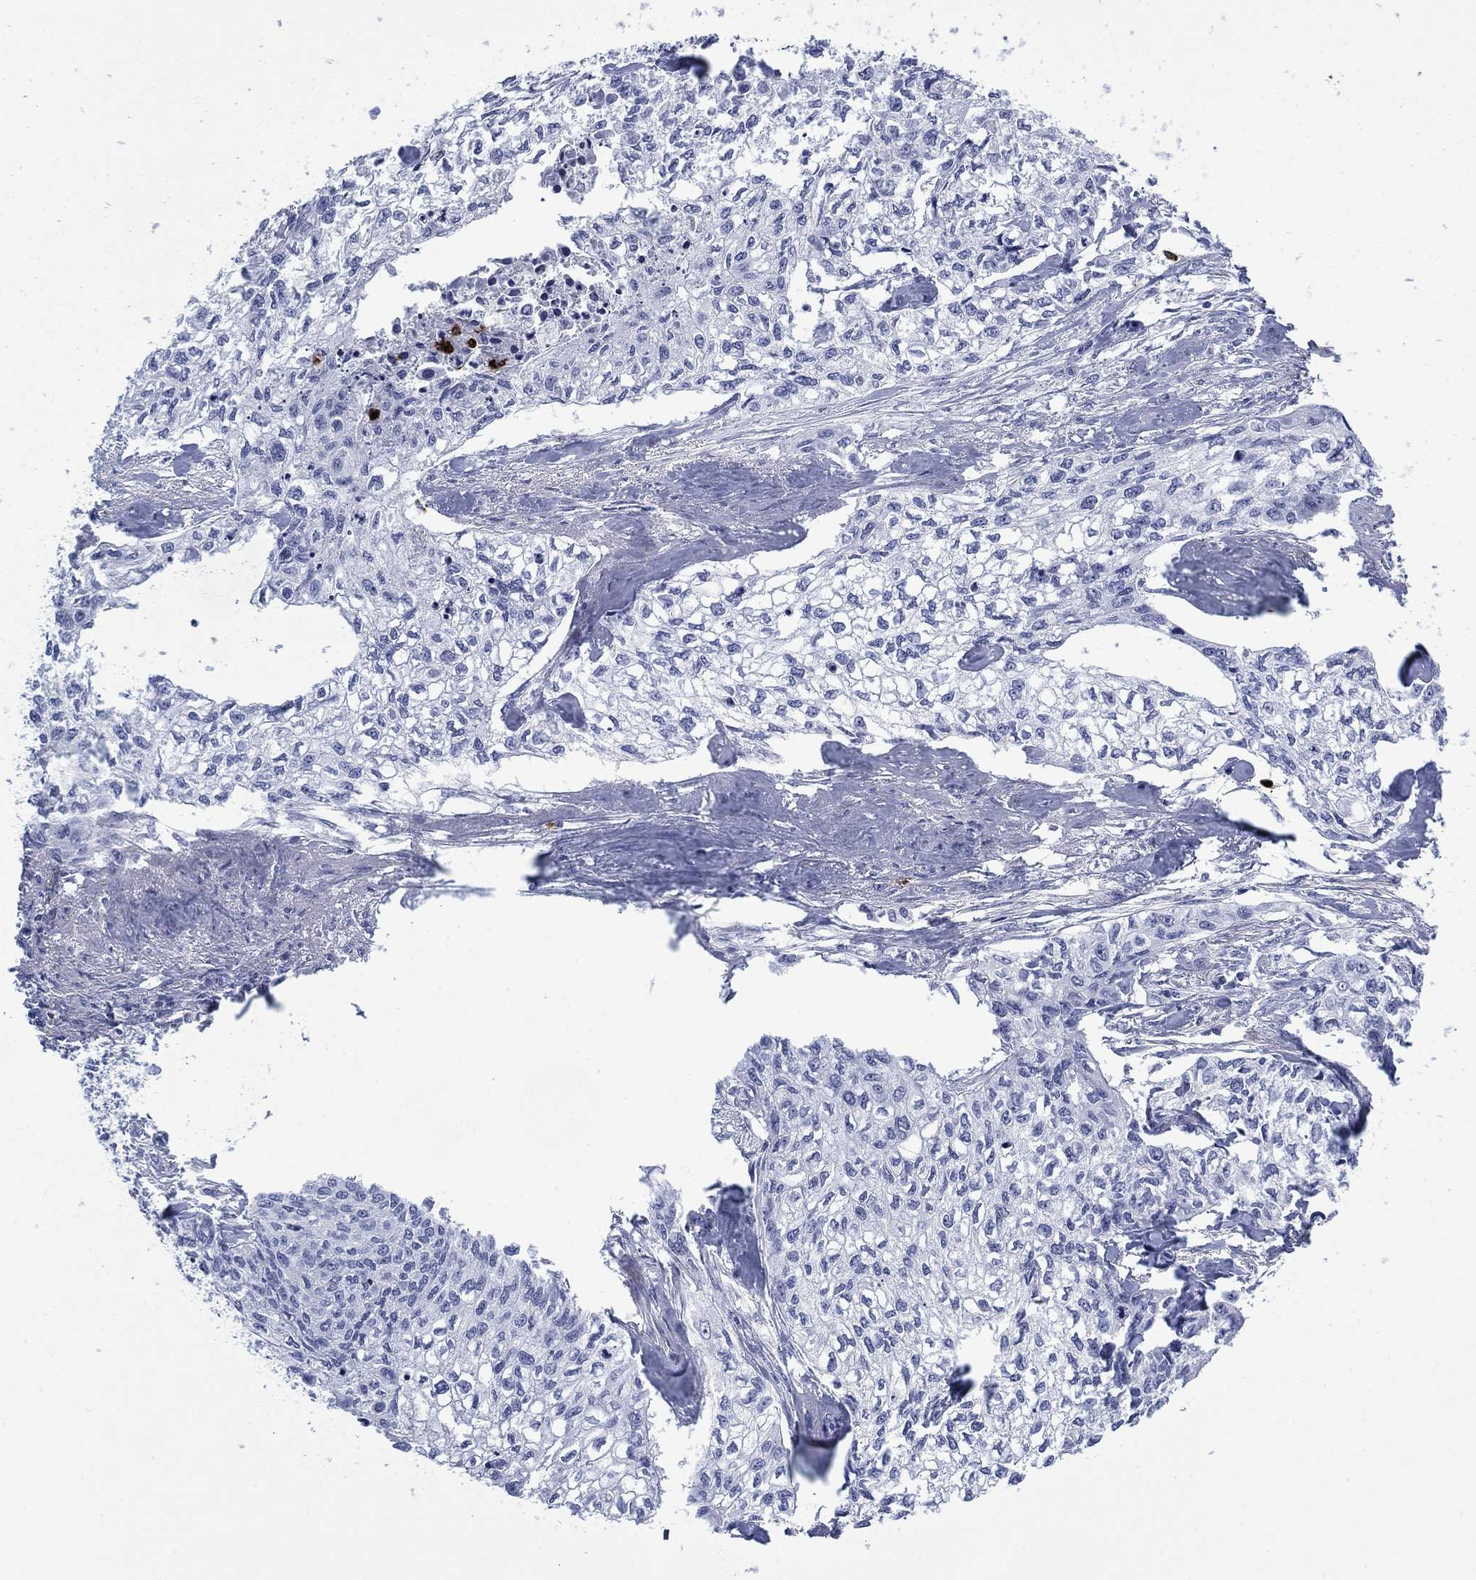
{"staining": {"intensity": "negative", "quantity": "none", "location": "none"}, "tissue": "cervical cancer", "cell_type": "Tumor cells", "image_type": "cancer", "snomed": [{"axis": "morphology", "description": "Squamous cell carcinoma, NOS"}, {"axis": "topography", "description": "Cervix"}], "caption": "Cervical cancer (squamous cell carcinoma) stained for a protein using immunohistochemistry (IHC) demonstrates no expression tumor cells.", "gene": "MTRFR", "patient": {"sex": "female", "age": 58}}